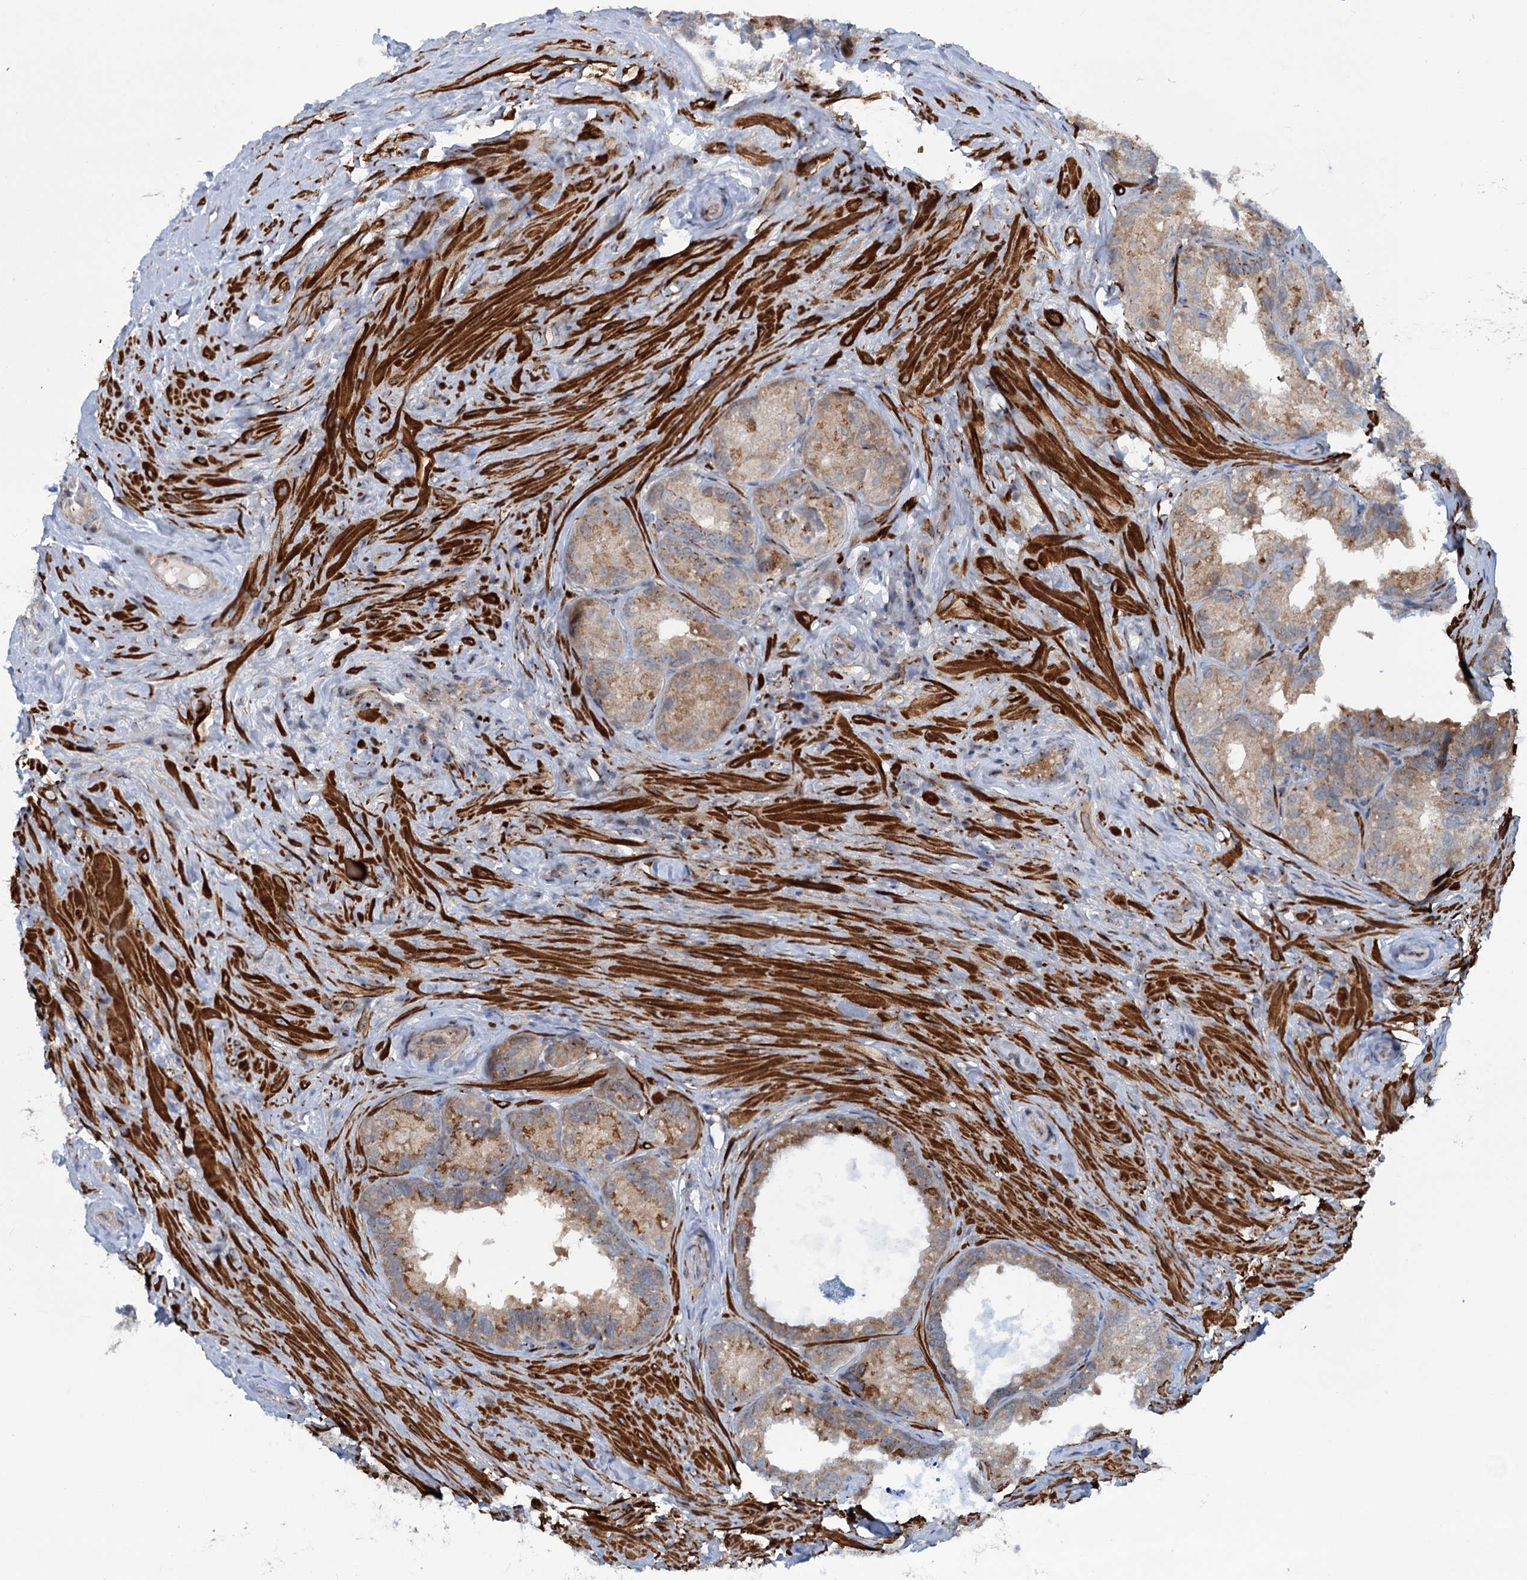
{"staining": {"intensity": "moderate", "quantity": "25%-75%", "location": "cytoplasmic/membranous"}, "tissue": "seminal vesicle", "cell_type": "Glandular cells", "image_type": "normal", "snomed": [{"axis": "morphology", "description": "Normal tissue, NOS"}, {"axis": "topography", "description": "Seminal veicle"}], "caption": "Seminal vesicle stained for a protein (brown) reveals moderate cytoplasmic/membranous positive staining in about 25%-75% of glandular cells.", "gene": "ELP4", "patient": {"sex": "male", "age": 60}}